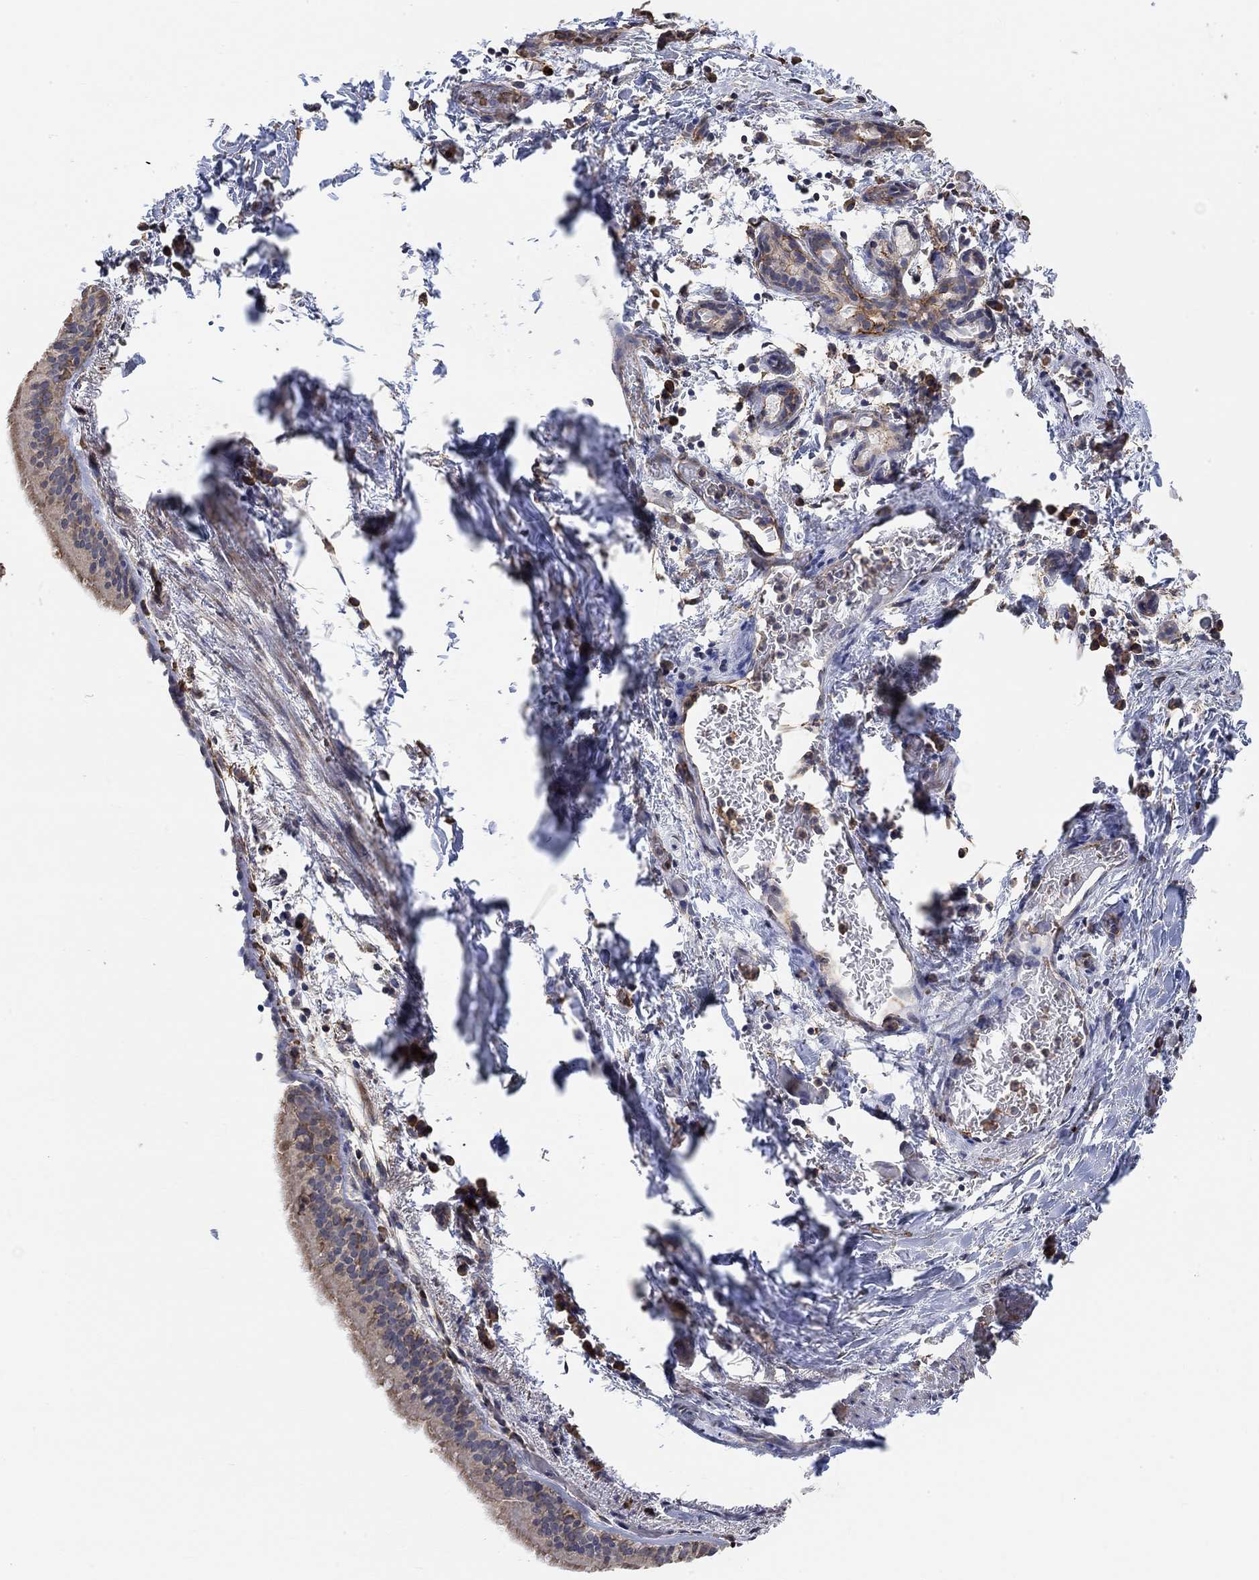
{"staining": {"intensity": "weak", "quantity": "25%-75%", "location": "cytoplasmic/membranous"}, "tissue": "bronchus", "cell_type": "Respiratory epithelial cells", "image_type": "normal", "snomed": [{"axis": "morphology", "description": "Normal tissue, NOS"}, {"axis": "morphology", "description": "Squamous cell carcinoma, NOS"}, {"axis": "topography", "description": "Bronchus"}, {"axis": "topography", "description": "Lung"}], "caption": "Protein staining demonstrates weak cytoplasmic/membranous expression in about 25%-75% of respiratory epithelial cells in normal bronchus.", "gene": "SYT16", "patient": {"sex": "male", "age": 69}}